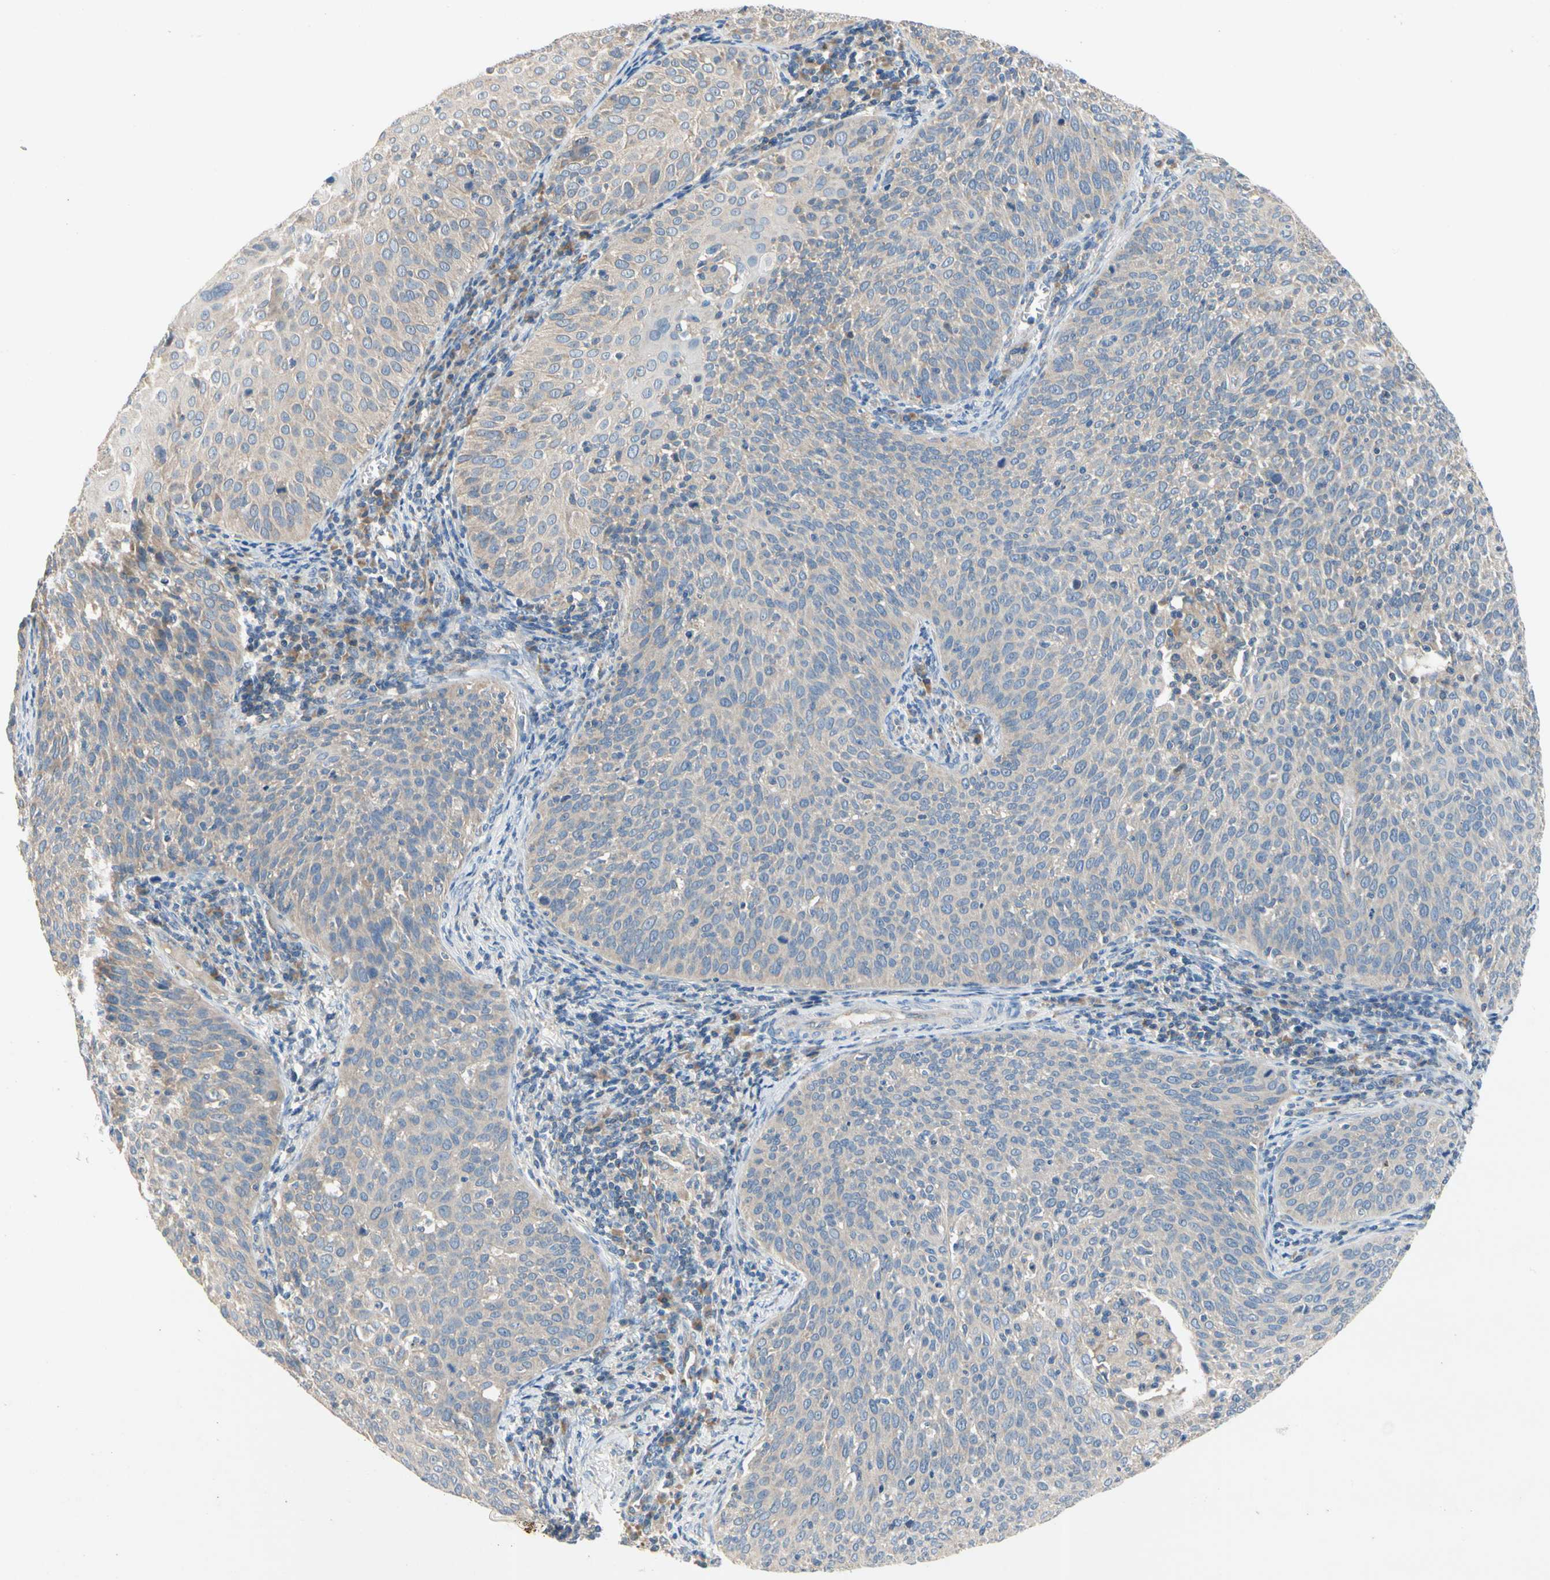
{"staining": {"intensity": "negative", "quantity": "none", "location": "none"}, "tissue": "cervical cancer", "cell_type": "Tumor cells", "image_type": "cancer", "snomed": [{"axis": "morphology", "description": "Squamous cell carcinoma, NOS"}, {"axis": "topography", "description": "Cervix"}], "caption": "Tumor cells show no significant staining in cervical cancer (squamous cell carcinoma).", "gene": "KLHDC8B", "patient": {"sex": "female", "age": 38}}